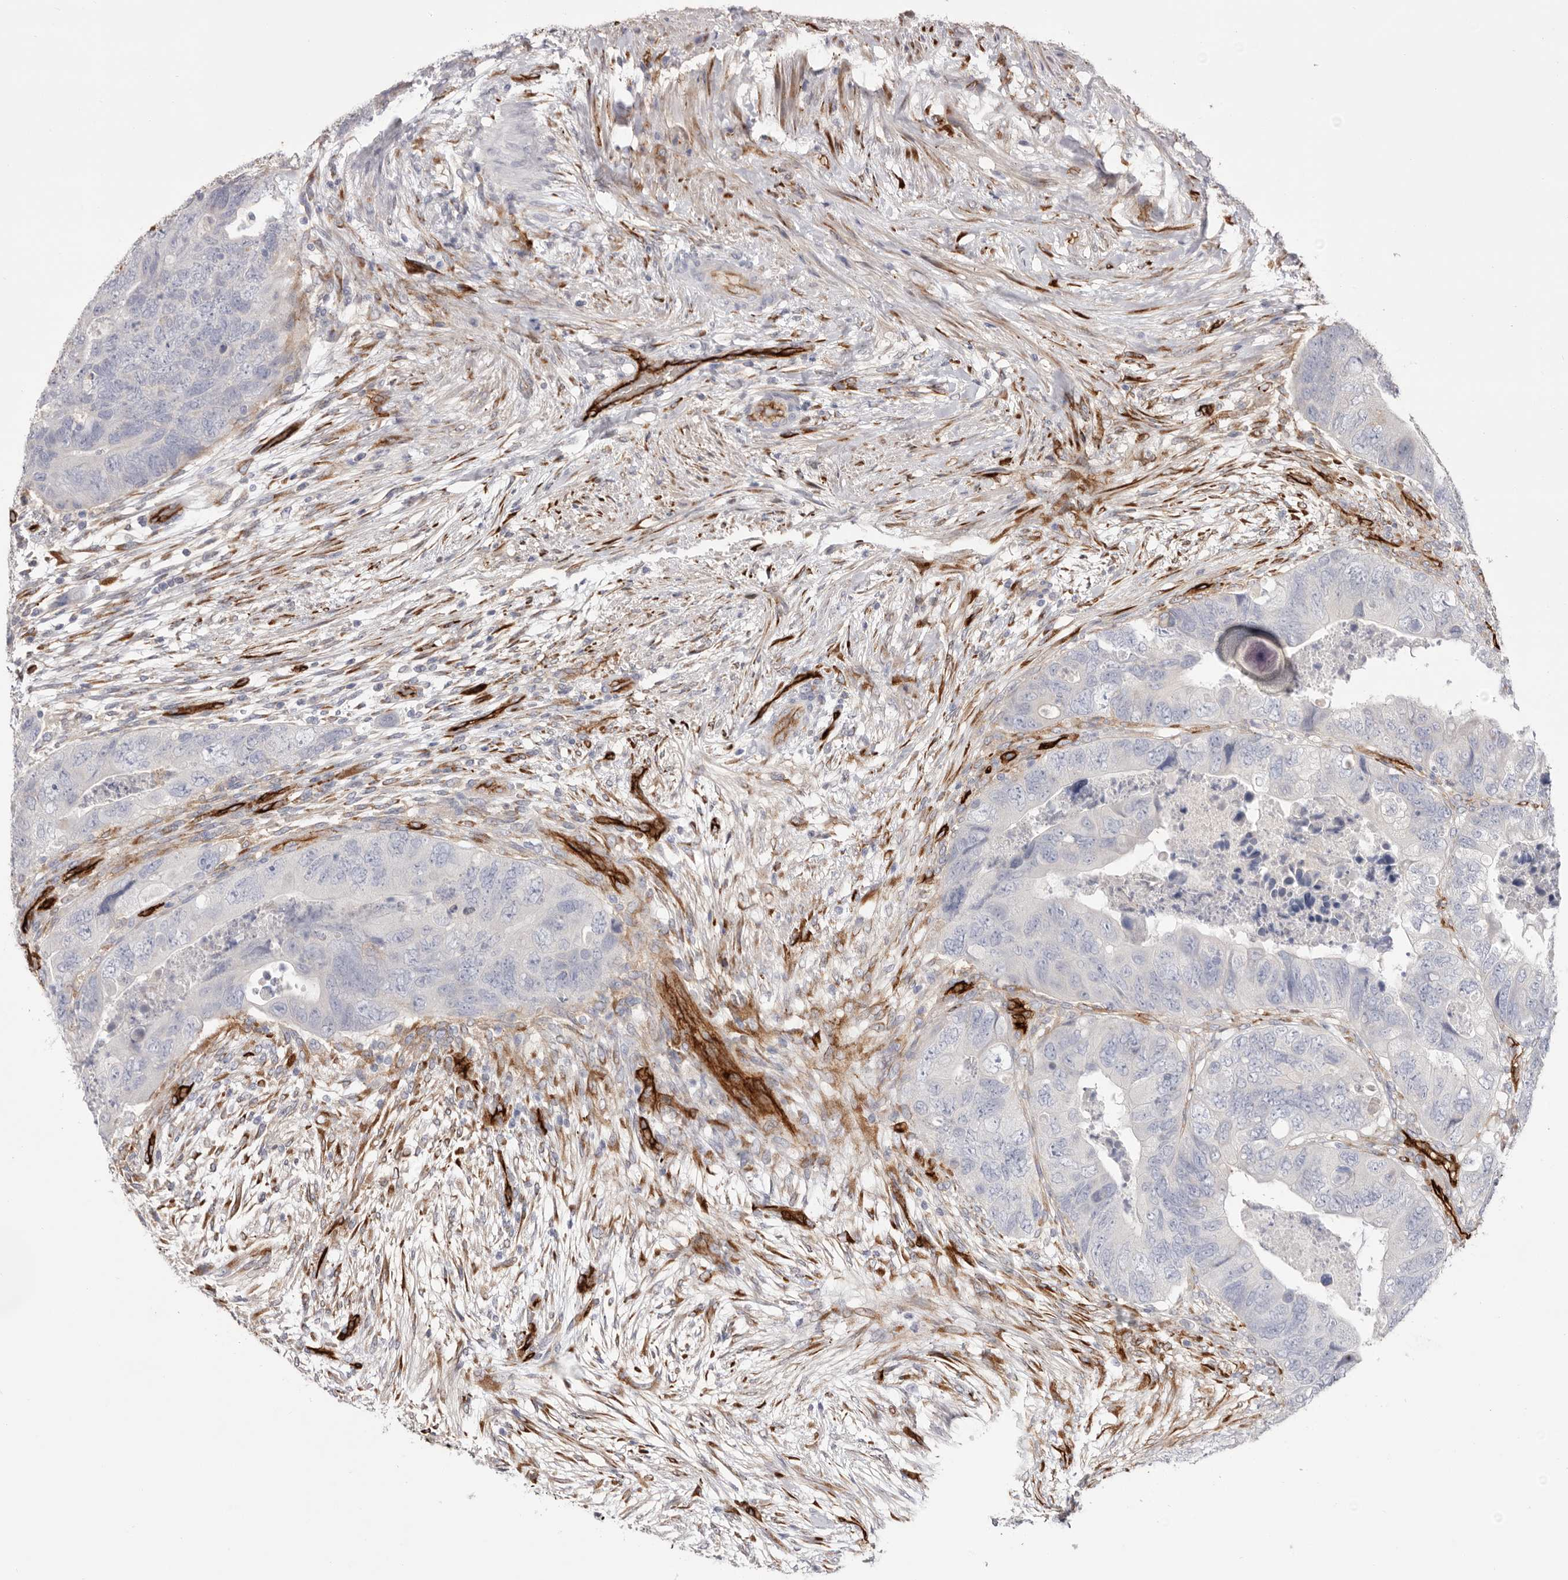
{"staining": {"intensity": "negative", "quantity": "none", "location": "none"}, "tissue": "colorectal cancer", "cell_type": "Tumor cells", "image_type": "cancer", "snomed": [{"axis": "morphology", "description": "Adenocarcinoma, NOS"}, {"axis": "topography", "description": "Rectum"}], "caption": "DAB immunohistochemical staining of adenocarcinoma (colorectal) reveals no significant staining in tumor cells.", "gene": "LRRC66", "patient": {"sex": "male", "age": 63}}